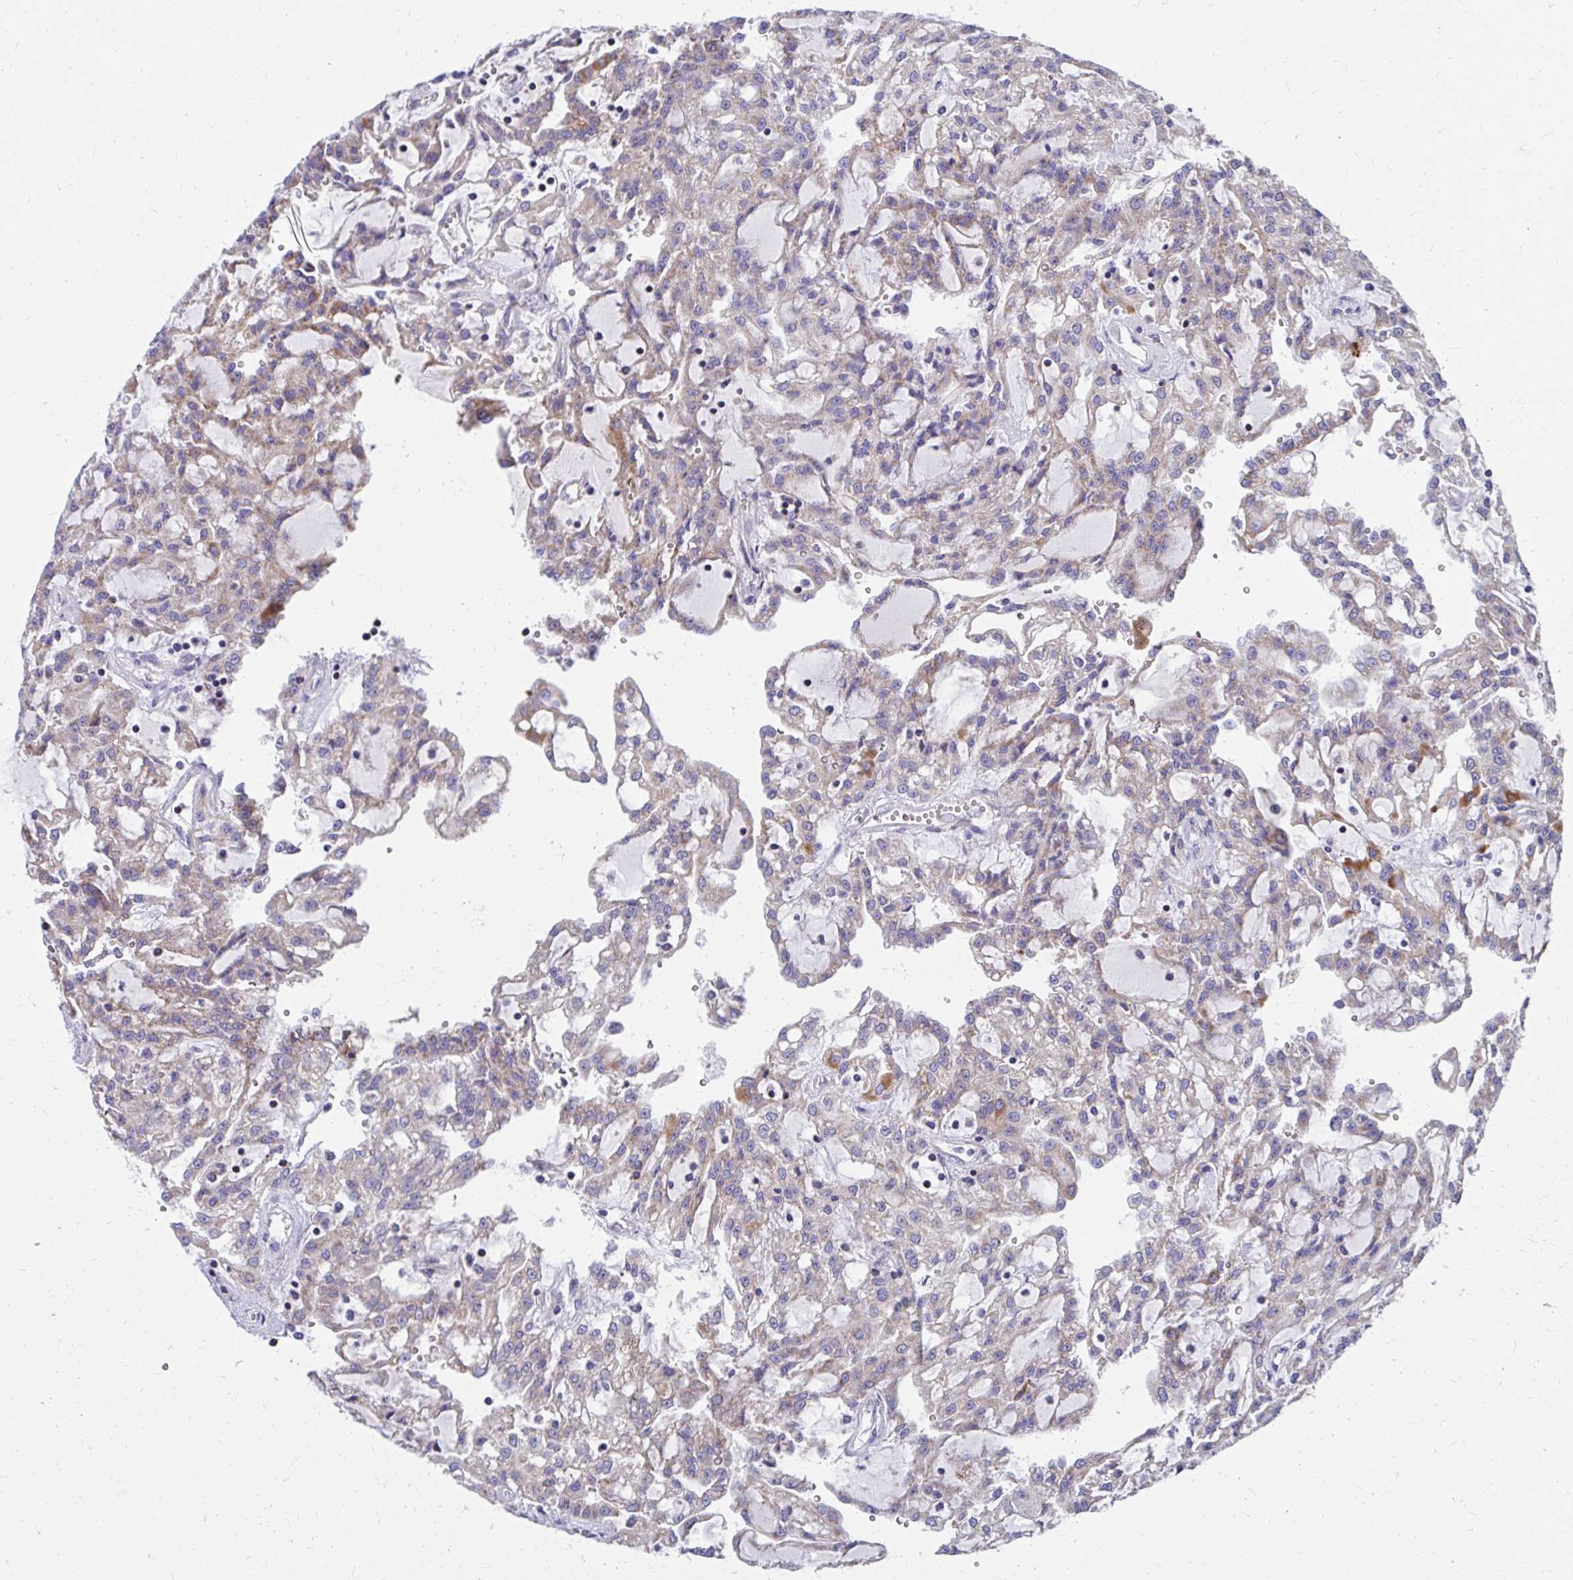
{"staining": {"intensity": "weak", "quantity": "25%-75%", "location": "cytoplasmic/membranous"}, "tissue": "renal cancer", "cell_type": "Tumor cells", "image_type": "cancer", "snomed": [{"axis": "morphology", "description": "Adenocarcinoma, NOS"}, {"axis": "topography", "description": "Kidney"}], "caption": "IHC (DAB (3,3'-diaminobenzidine)) staining of renal adenocarcinoma shows weak cytoplasmic/membranous protein expression in approximately 25%-75% of tumor cells. (DAB (3,3'-diaminobenzidine) IHC, brown staining for protein, blue staining for nuclei).", "gene": "IL37", "patient": {"sex": "male", "age": 63}}